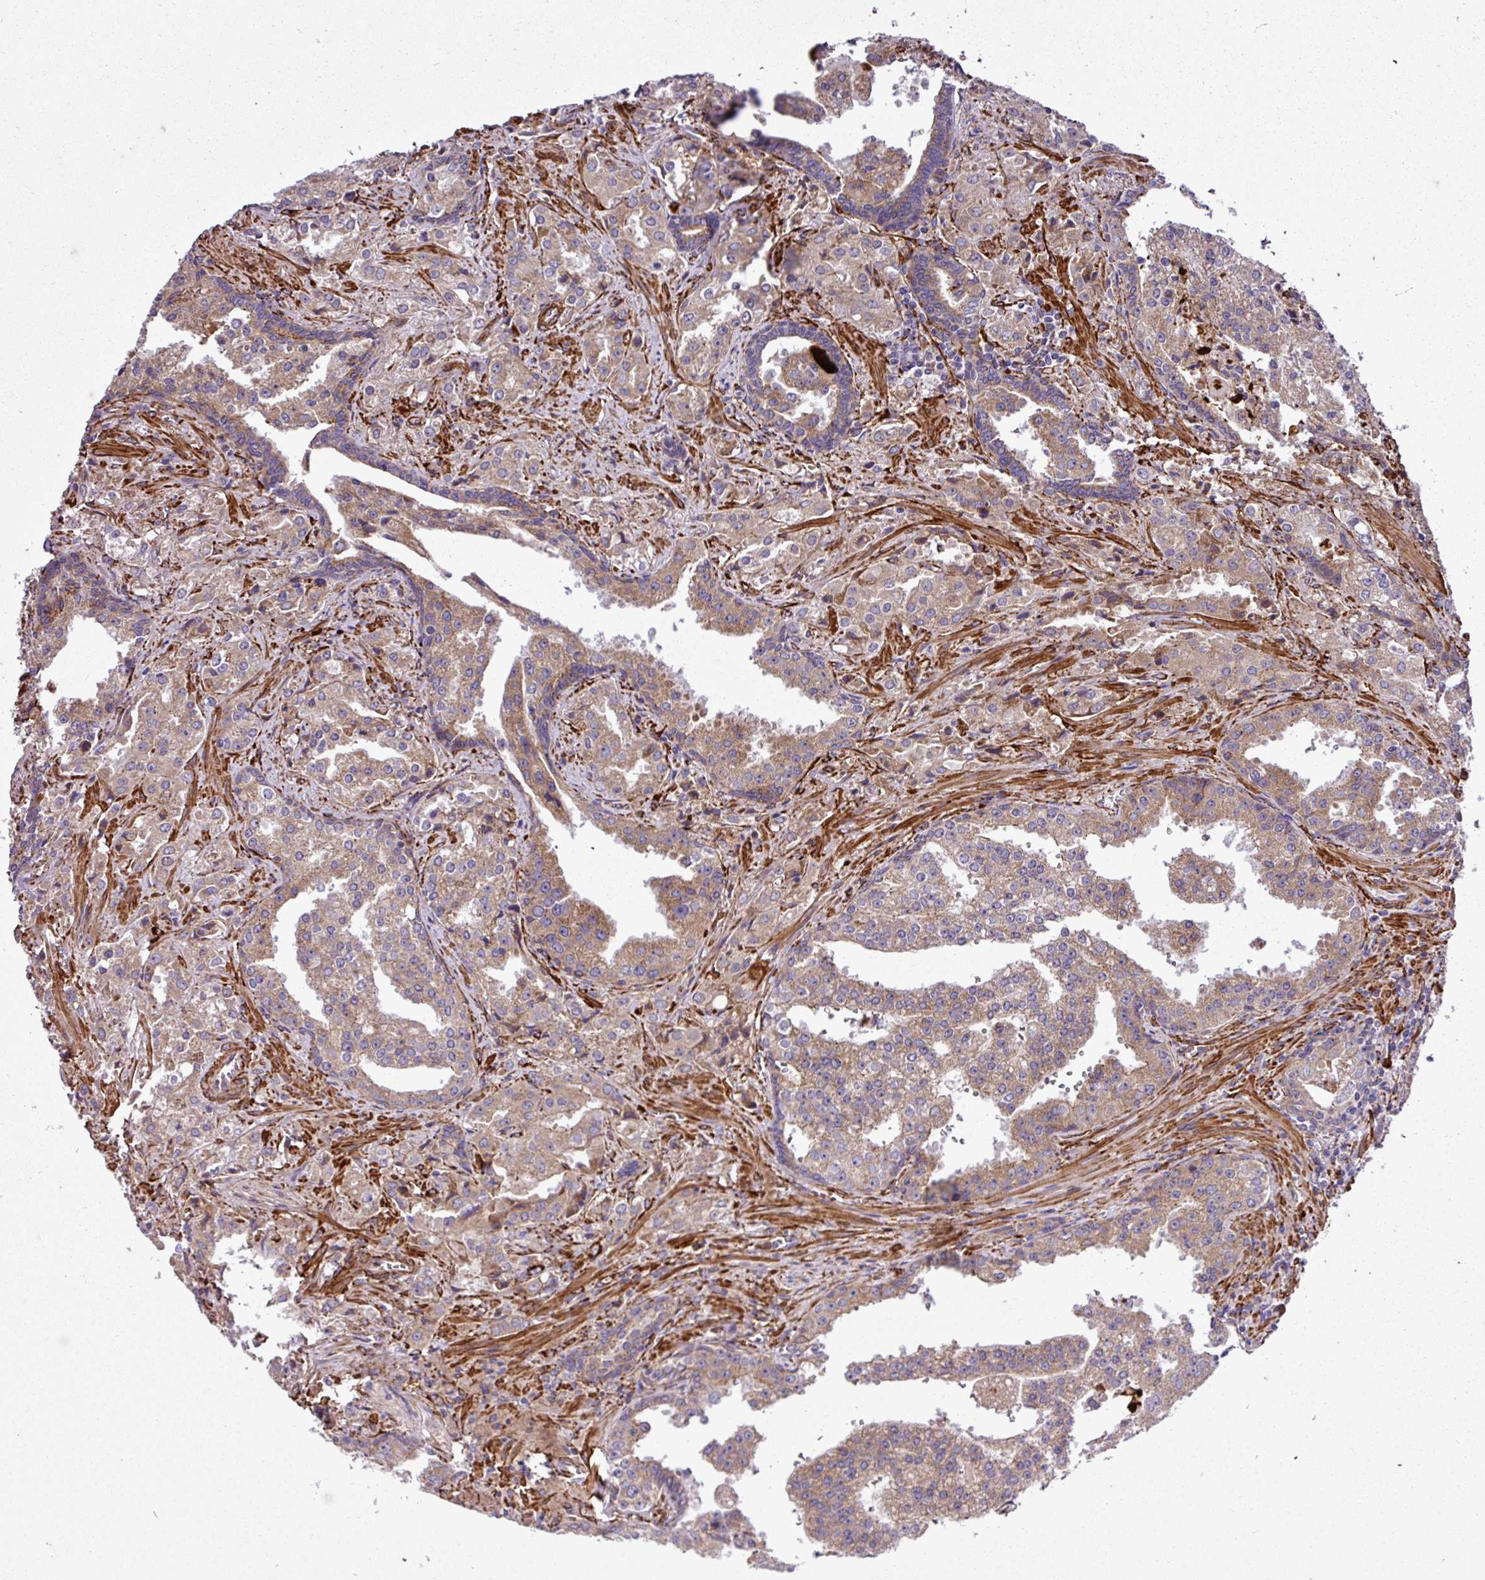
{"staining": {"intensity": "moderate", "quantity": ">75%", "location": "cytoplasmic/membranous"}, "tissue": "prostate cancer", "cell_type": "Tumor cells", "image_type": "cancer", "snomed": [{"axis": "morphology", "description": "Adenocarcinoma, High grade"}, {"axis": "topography", "description": "Prostate"}], "caption": "An image of prostate adenocarcinoma (high-grade) stained for a protein reveals moderate cytoplasmic/membranous brown staining in tumor cells.", "gene": "FAM47E", "patient": {"sex": "male", "age": 68}}